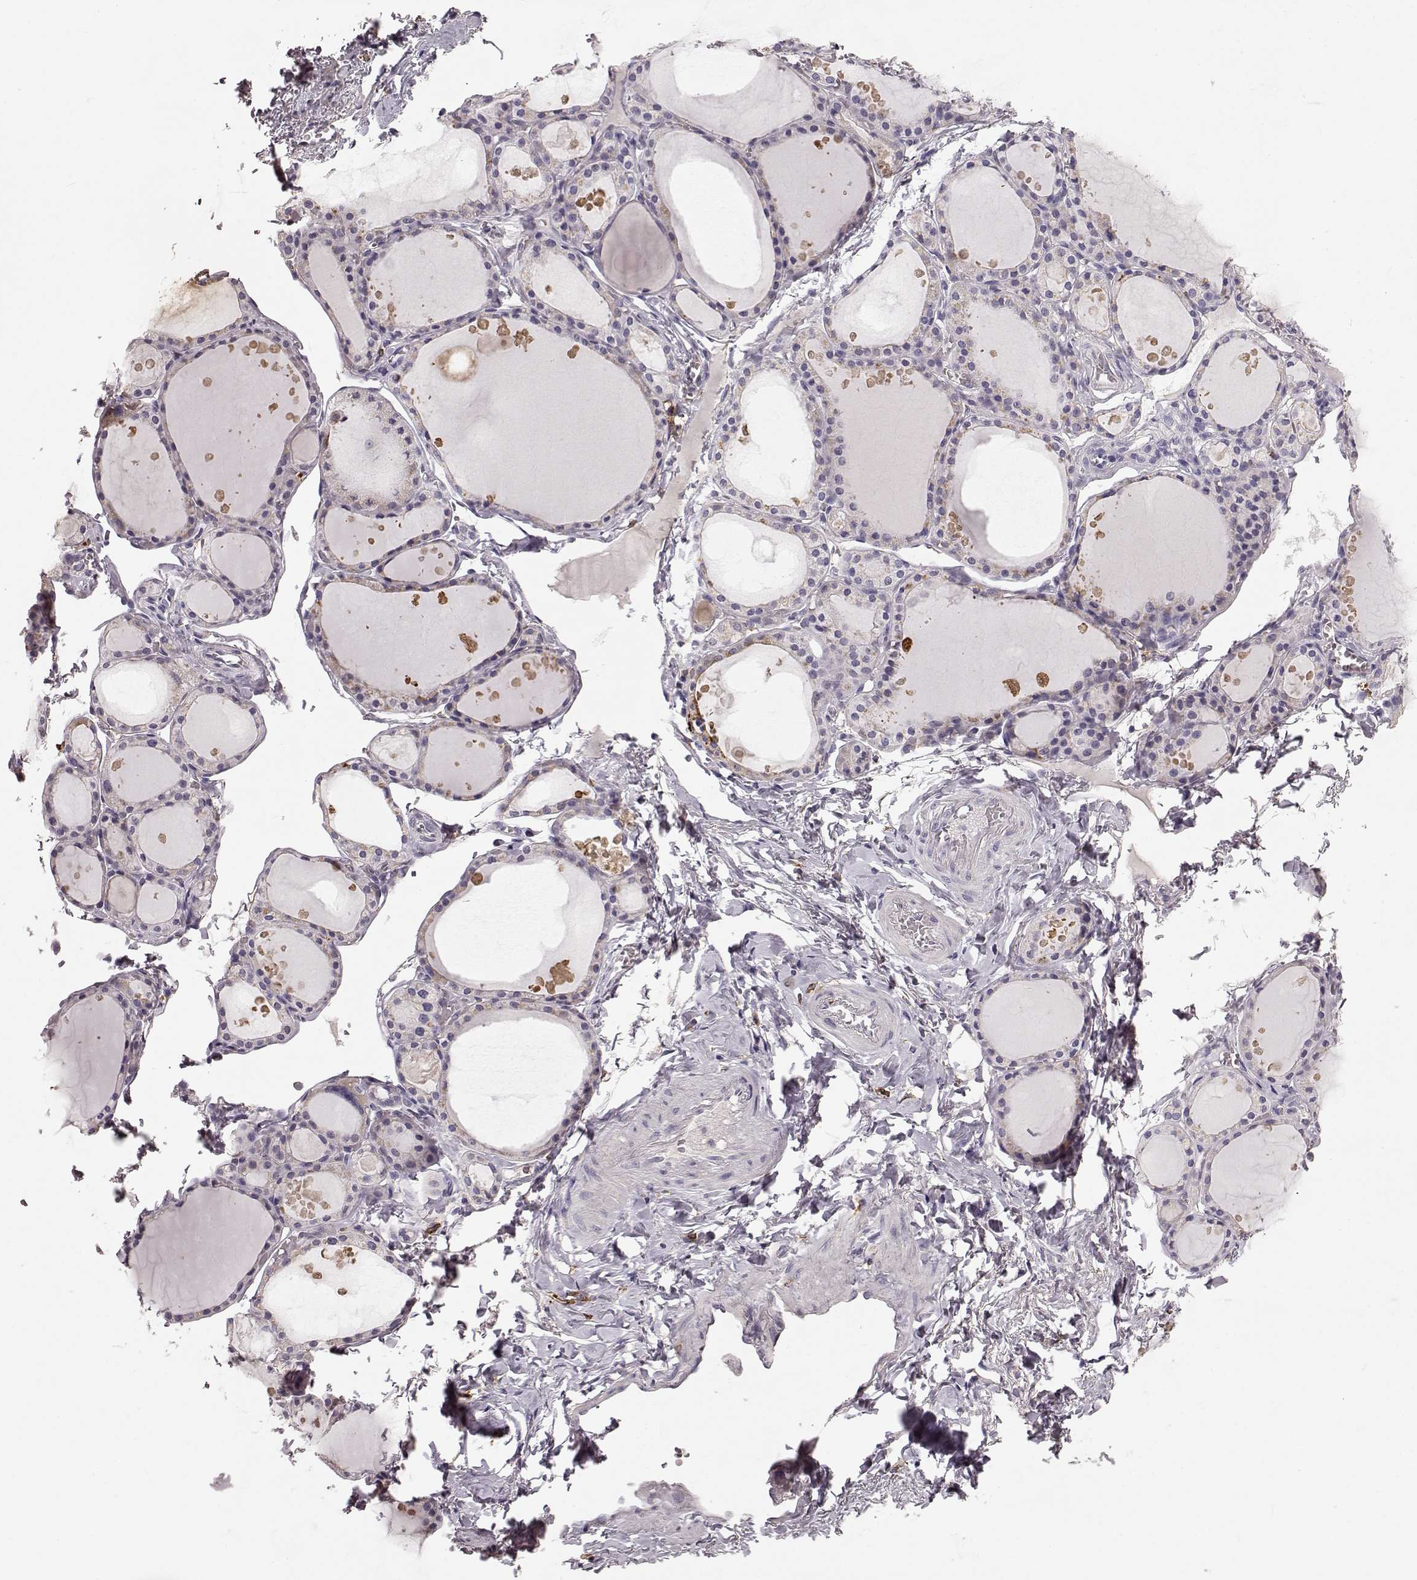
{"staining": {"intensity": "negative", "quantity": "none", "location": "none"}, "tissue": "thyroid gland", "cell_type": "Glandular cells", "image_type": "normal", "snomed": [{"axis": "morphology", "description": "Normal tissue, NOS"}, {"axis": "topography", "description": "Thyroid gland"}], "caption": "This image is of unremarkable thyroid gland stained with immunohistochemistry (IHC) to label a protein in brown with the nuclei are counter-stained blue. There is no expression in glandular cells.", "gene": "CCNF", "patient": {"sex": "male", "age": 68}}